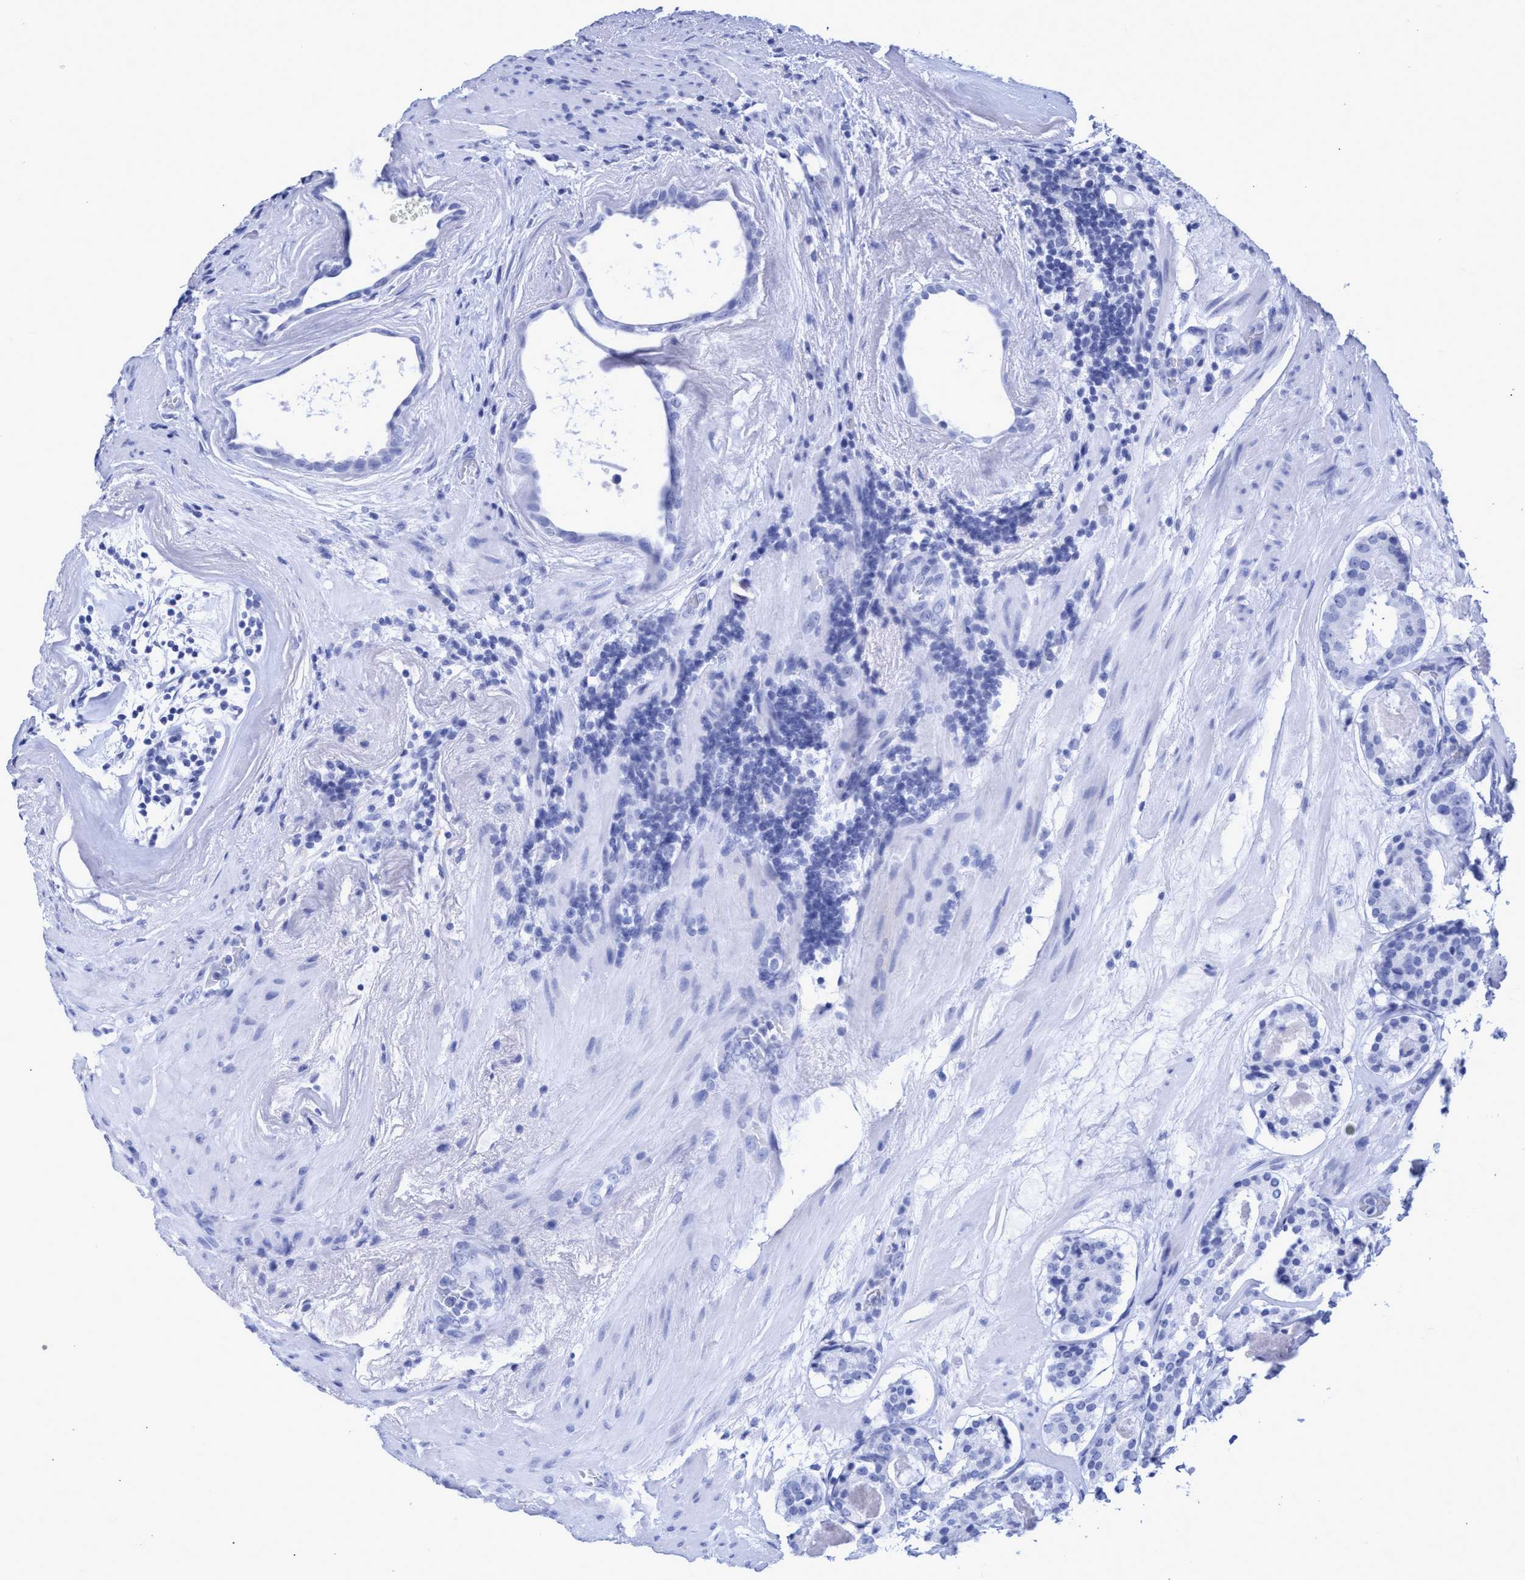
{"staining": {"intensity": "negative", "quantity": "none", "location": "none"}, "tissue": "prostate cancer", "cell_type": "Tumor cells", "image_type": "cancer", "snomed": [{"axis": "morphology", "description": "Adenocarcinoma, Low grade"}, {"axis": "topography", "description": "Prostate"}], "caption": "Protein analysis of low-grade adenocarcinoma (prostate) shows no significant staining in tumor cells.", "gene": "INSL6", "patient": {"sex": "male", "age": 69}}